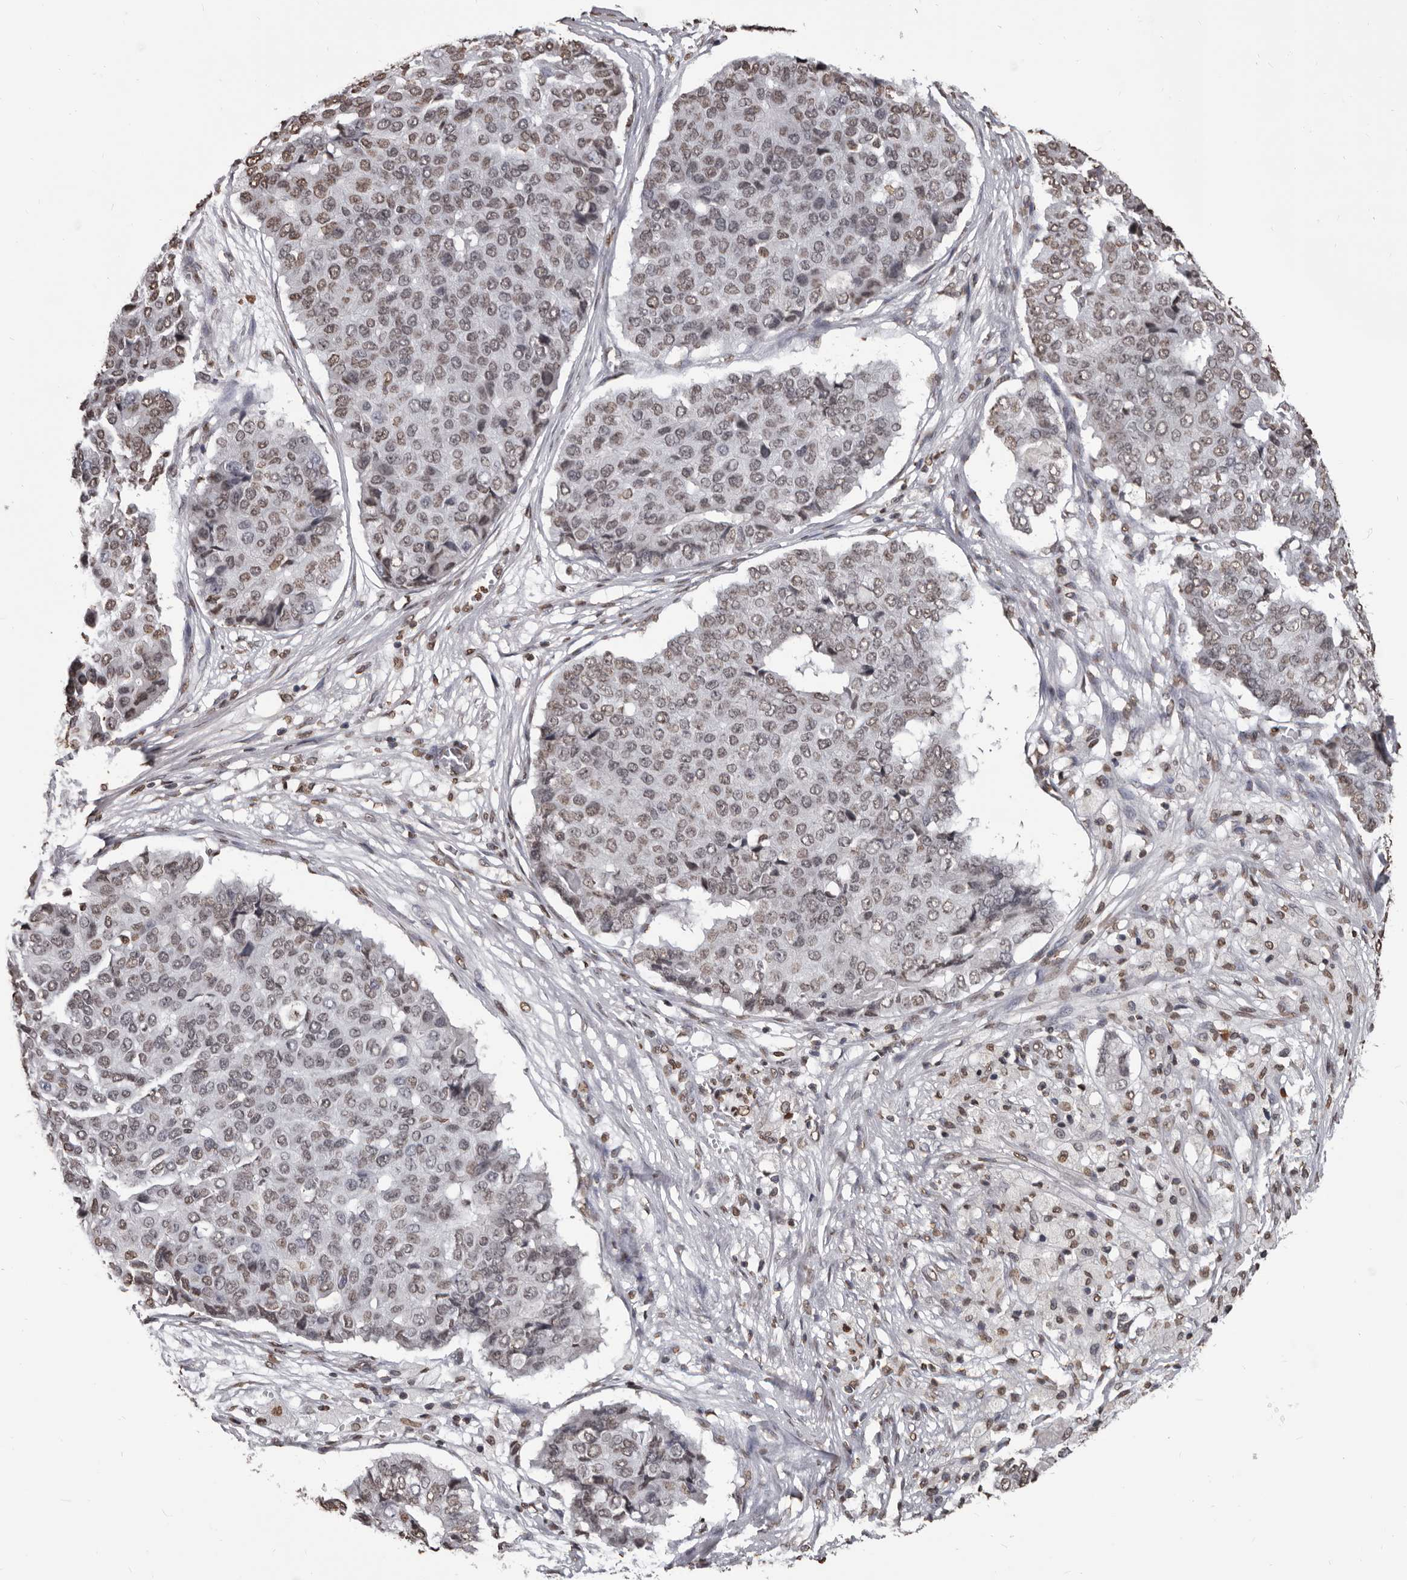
{"staining": {"intensity": "moderate", "quantity": "25%-75%", "location": "nuclear"}, "tissue": "pancreatic cancer", "cell_type": "Tumor cells", "image_type": "cancer", "snomed": [{"axis": "morphology", "description": "Adenocarcinoma, NOS"}, {"axis": "topography", "description": "Pancreas"}], "caption": "Pancreatic cancer was stained to show a protein in brown. There is medium levels of moderate nuclear expression in about 25%-75% of tumor cells.", "gene": "AHR", "patient": {"sex": "male", "age": 50}}